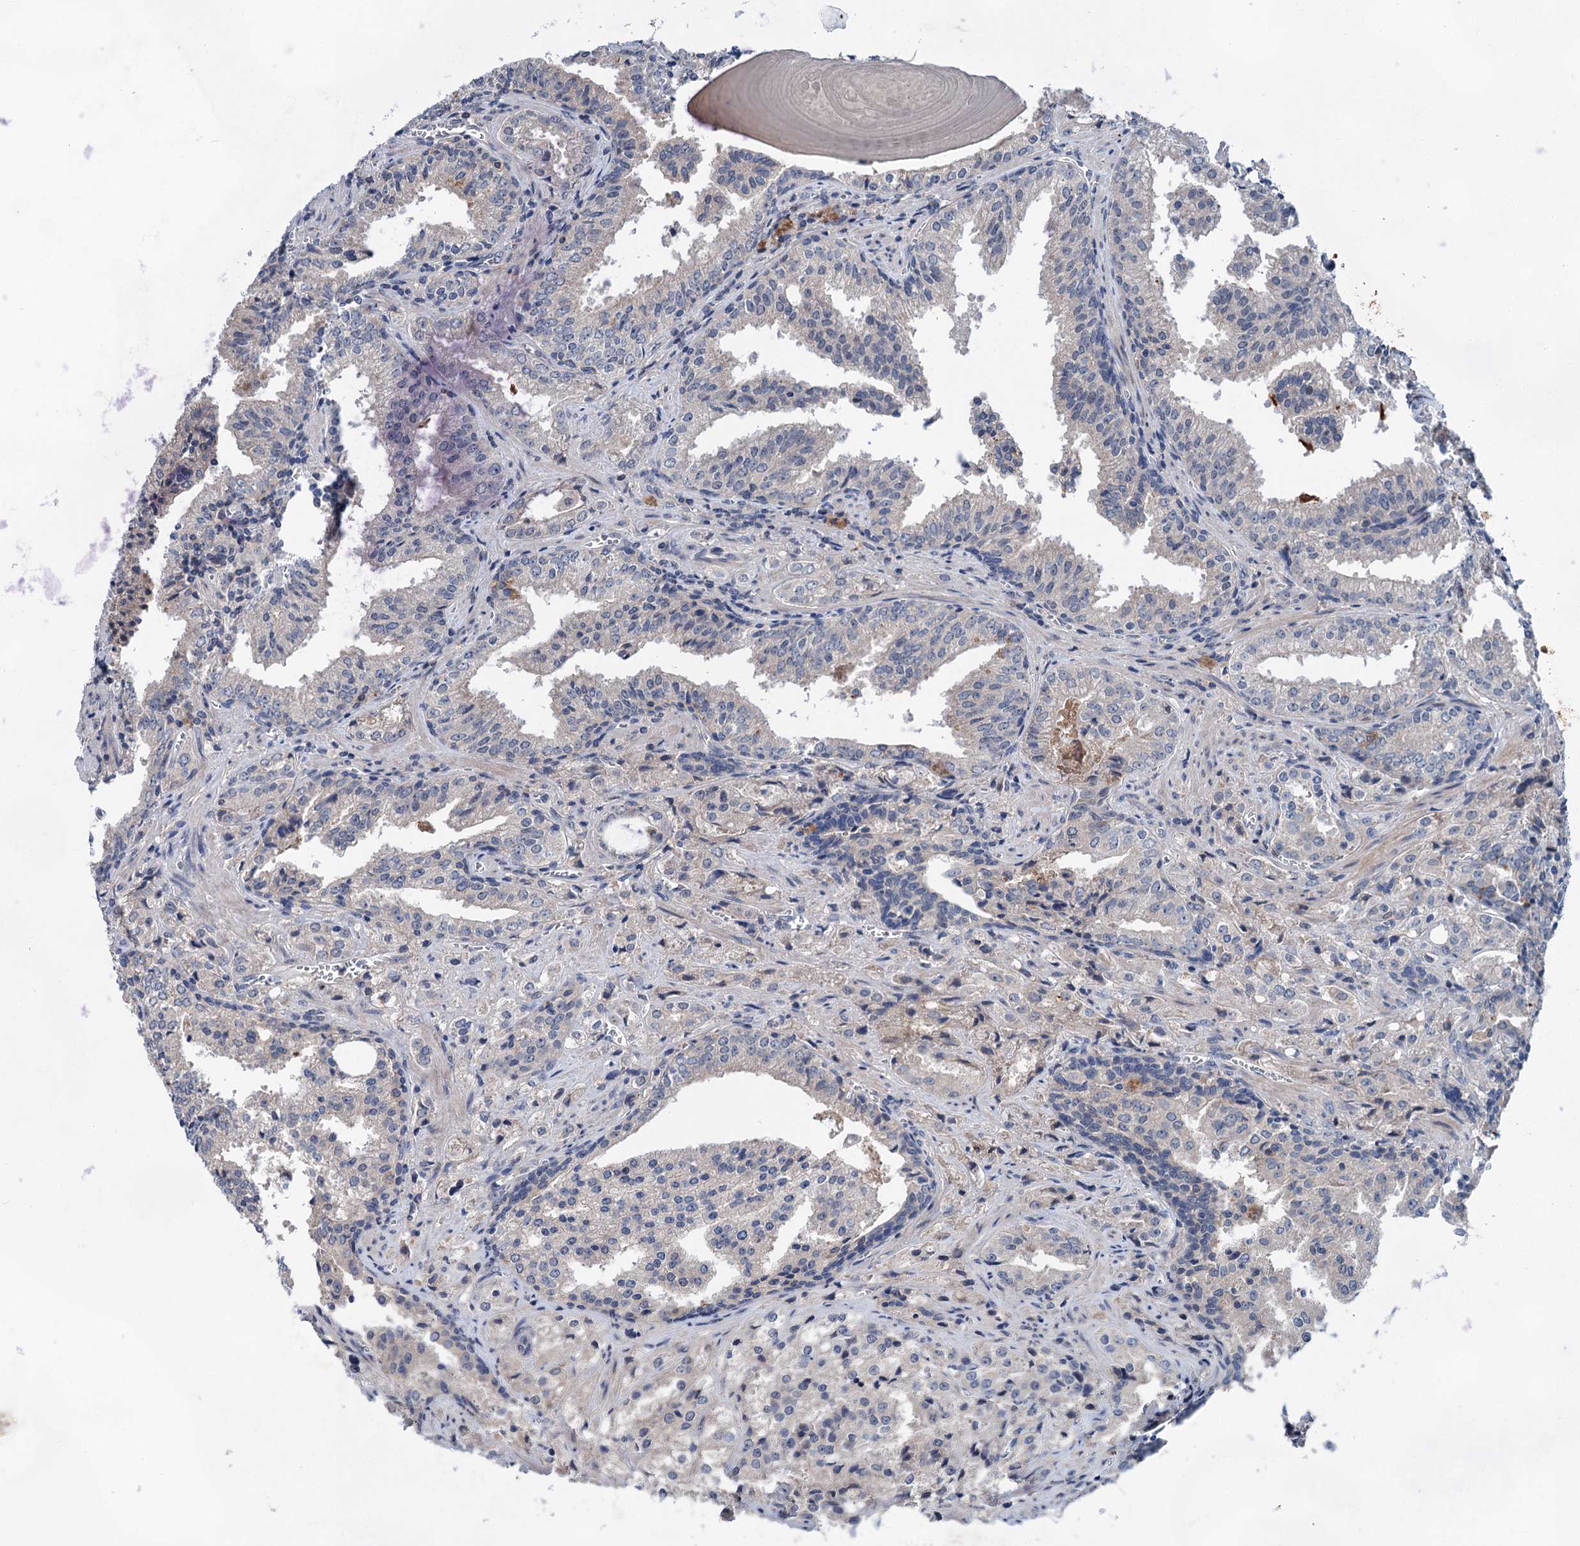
{"staining": {"intensity": "negative", "quantity": "none", "location": "none"}, "tissue": "prostate cancer", "cell_type": "Tumor cells", "image_type": "cancer", "snomed": [{"axis": "morphology", "description": "Adenocarcinoma, High grade"}, {"axis": "topography", "description": "Prostate"}], "caption": "Image shows no protein expression in tumor cells of prostate cancer (high-grade adenocarcinoma) tissue.", "gene": "MORN3", "patient": {"sex": "male", "age": 68}}